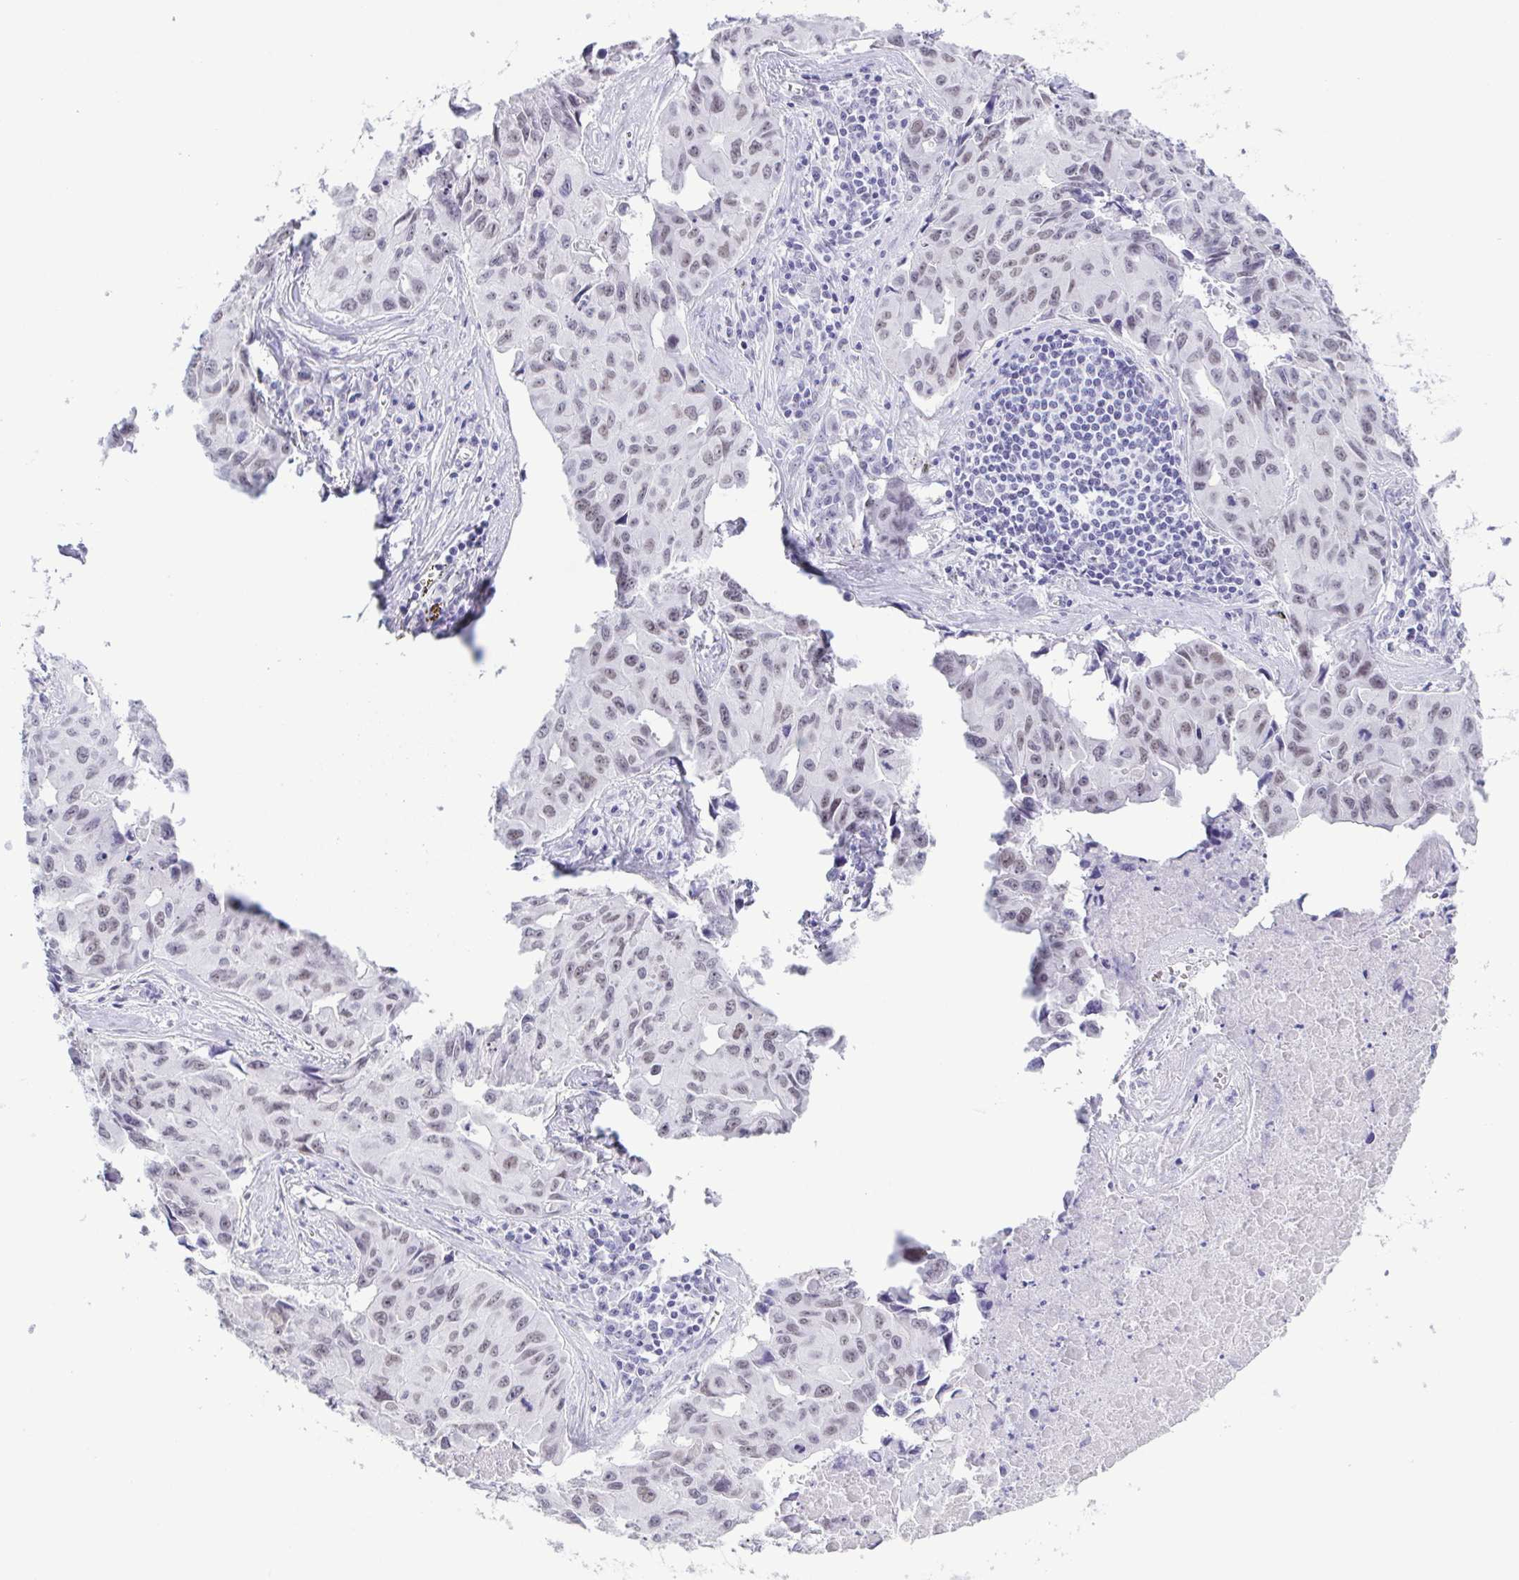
{"staining": {"intensity": "weak", "quantity": "<25%", "location": "nuclear"}, "tissue": "lung cancer", "cell_type": "Tumor cells", "image_type": "cancer", "snomed": [{"axis": "morphology", "description": "Adenocarcinoma, NOS"}, {"axis": "topography", "description": "Lymph node"}, {"axis": "topography", "description": "Lung"}], "caption": "Immunohistochemistry image of human lung cancer stained for a protein (brown), which exhibits no positivity in tumor cells.", "gene": "SUGP2", "patient": {"sex": "male", "age": 64}}